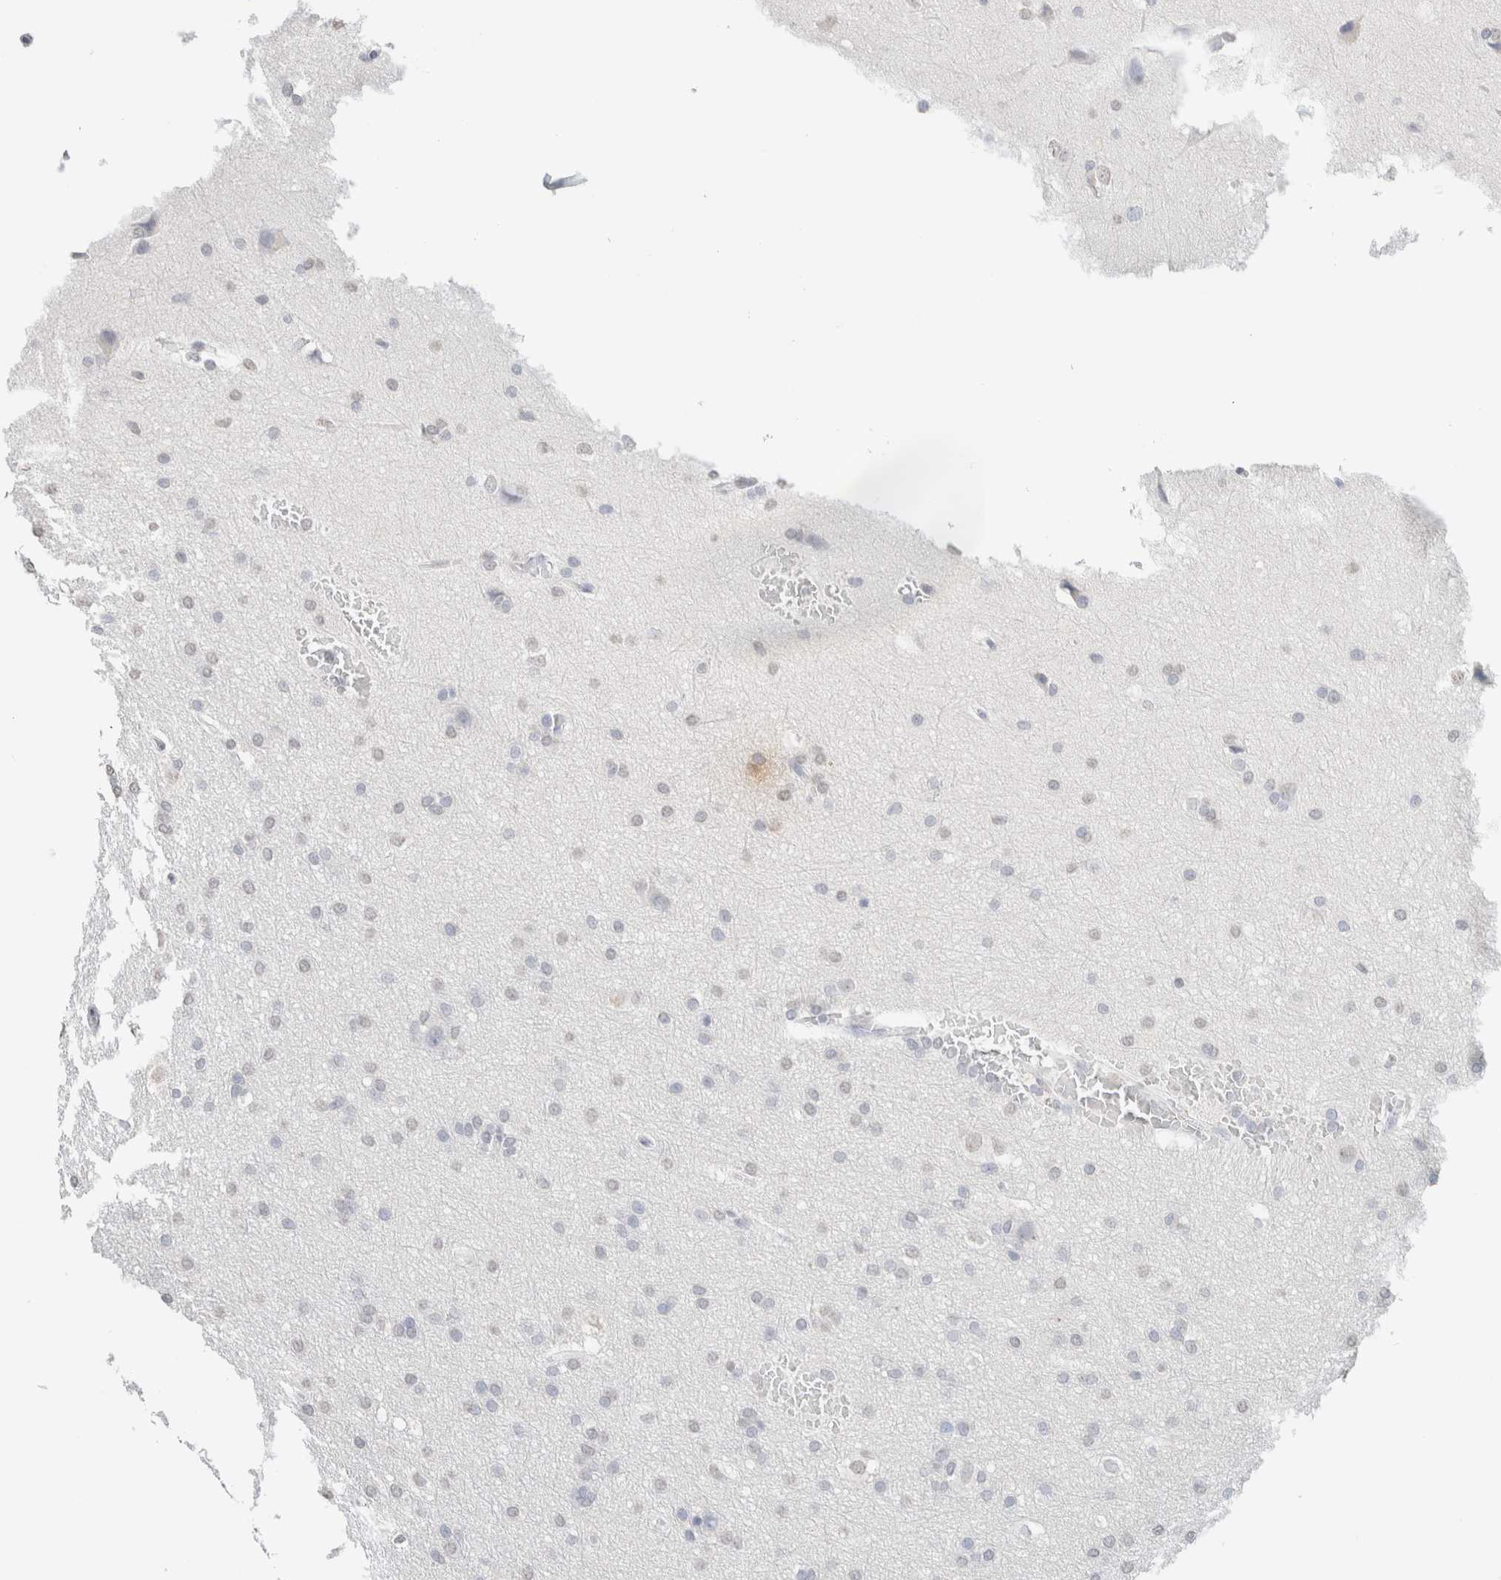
{"staining": {"intensity": "negative", "quantity": "none", "location": "none"}, "tissue": "glioma", "cell_type": "Tumor cells", "image_type": "cancer", "snomed": [{"axis": "morphology", "description": "Glioma, malignant, Low grade"}, {"axis": "topography", "description": "Brain"}], "caption": "An immunohistochemistry photomicrograph of malignant glioma (low-grade) is shown. There is no staining in tumor cells of malignant glioma (low-grade).", "gene": "CD80", "patient": {"sex": "female", "age": 37}}